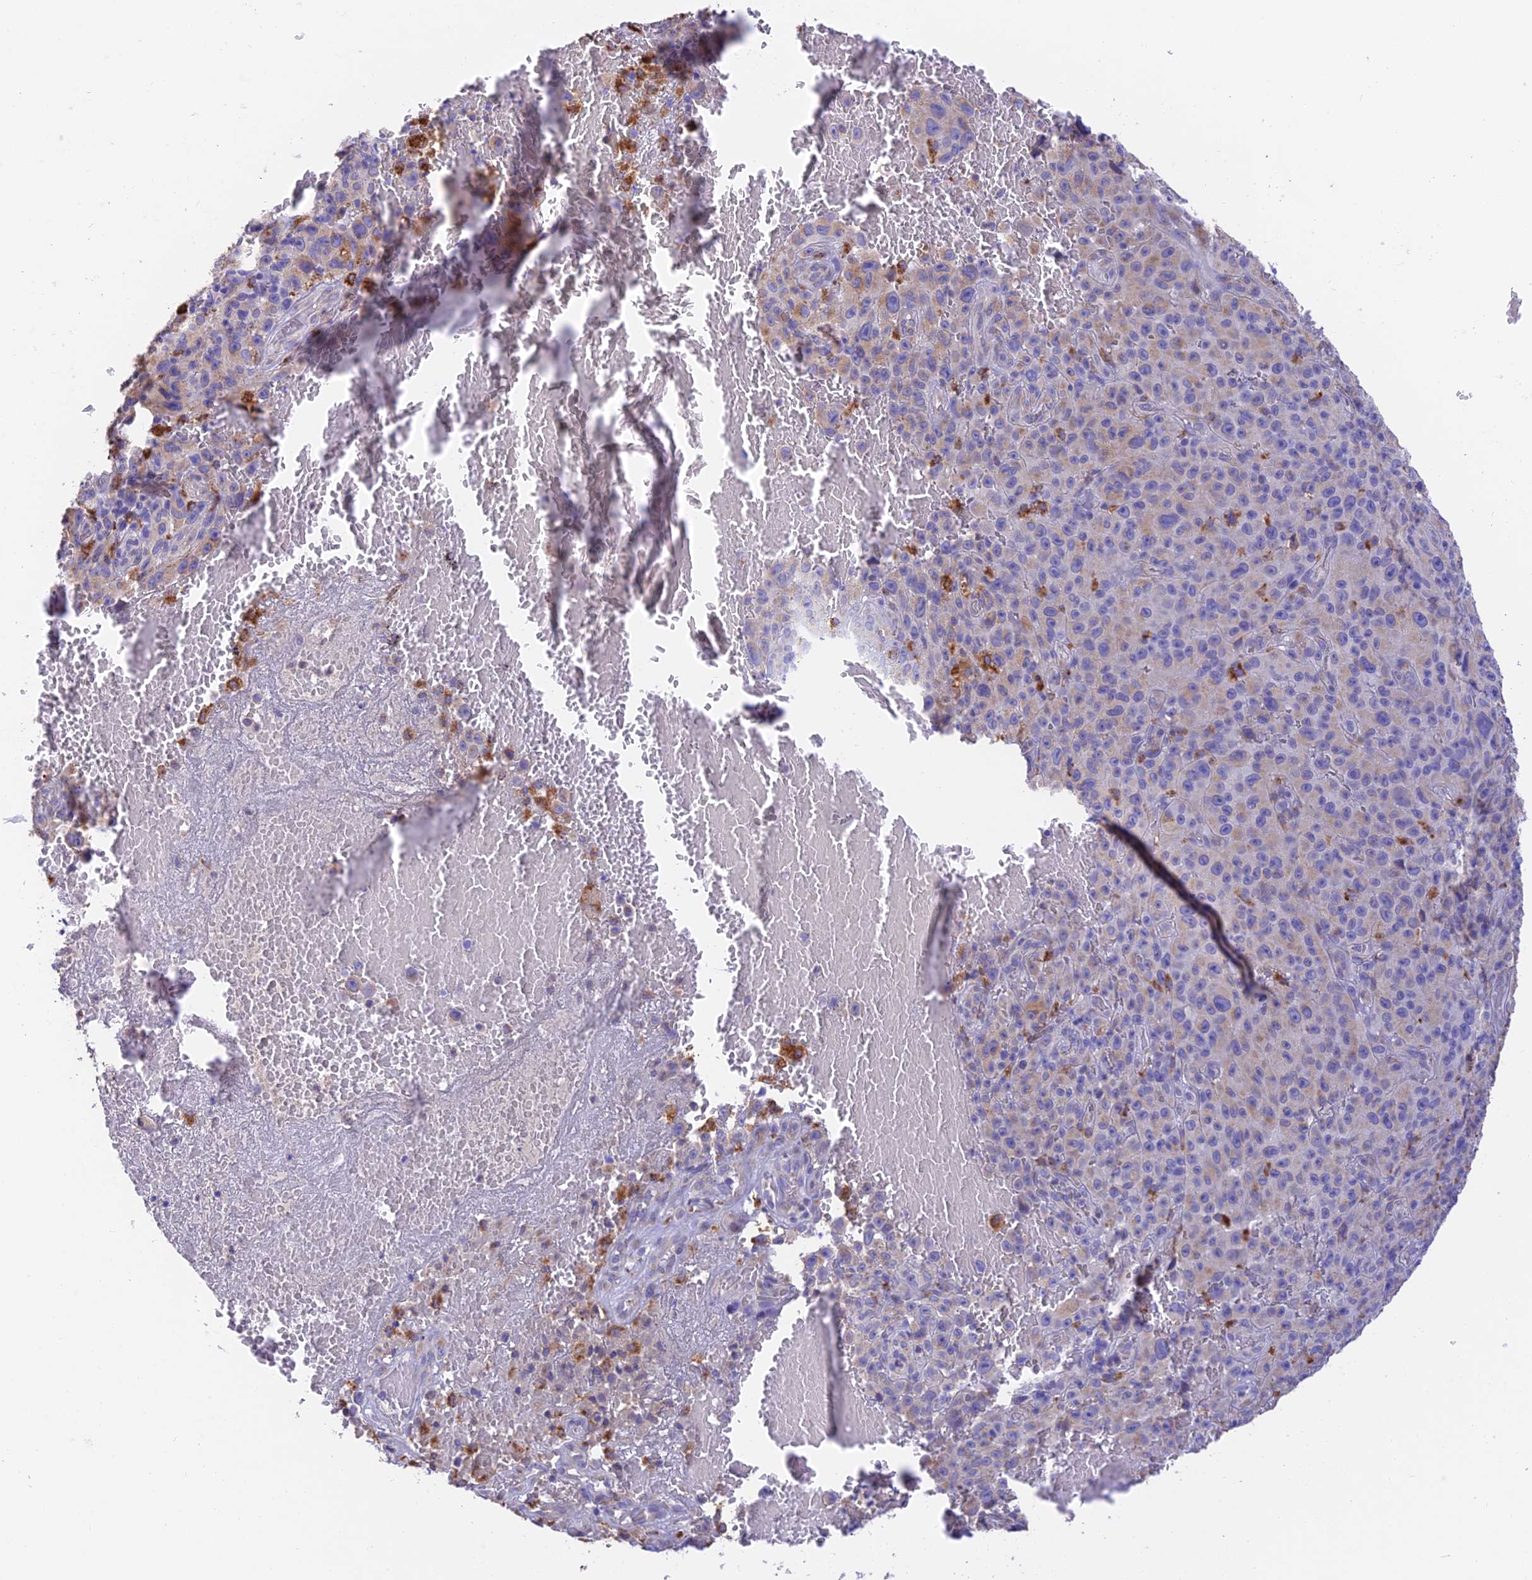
{"staining": {"intensity": "negative", "quantity": "none", "location": "none"}, "tissue": "melanoma", "cell_type": "Tumor cells", "image_type": "cancer", "snomed": [{"axis": "morphology", "description": "Malignant melanoma, NOS"}, {"axis": "topography", "description": "Skin"}], "caption": "Malignant melanoma stained for a protein using IHC exhibits no expression tumor cells.", "gene": "VKORC1", "patient": {"sex": "female", "age": 82}}